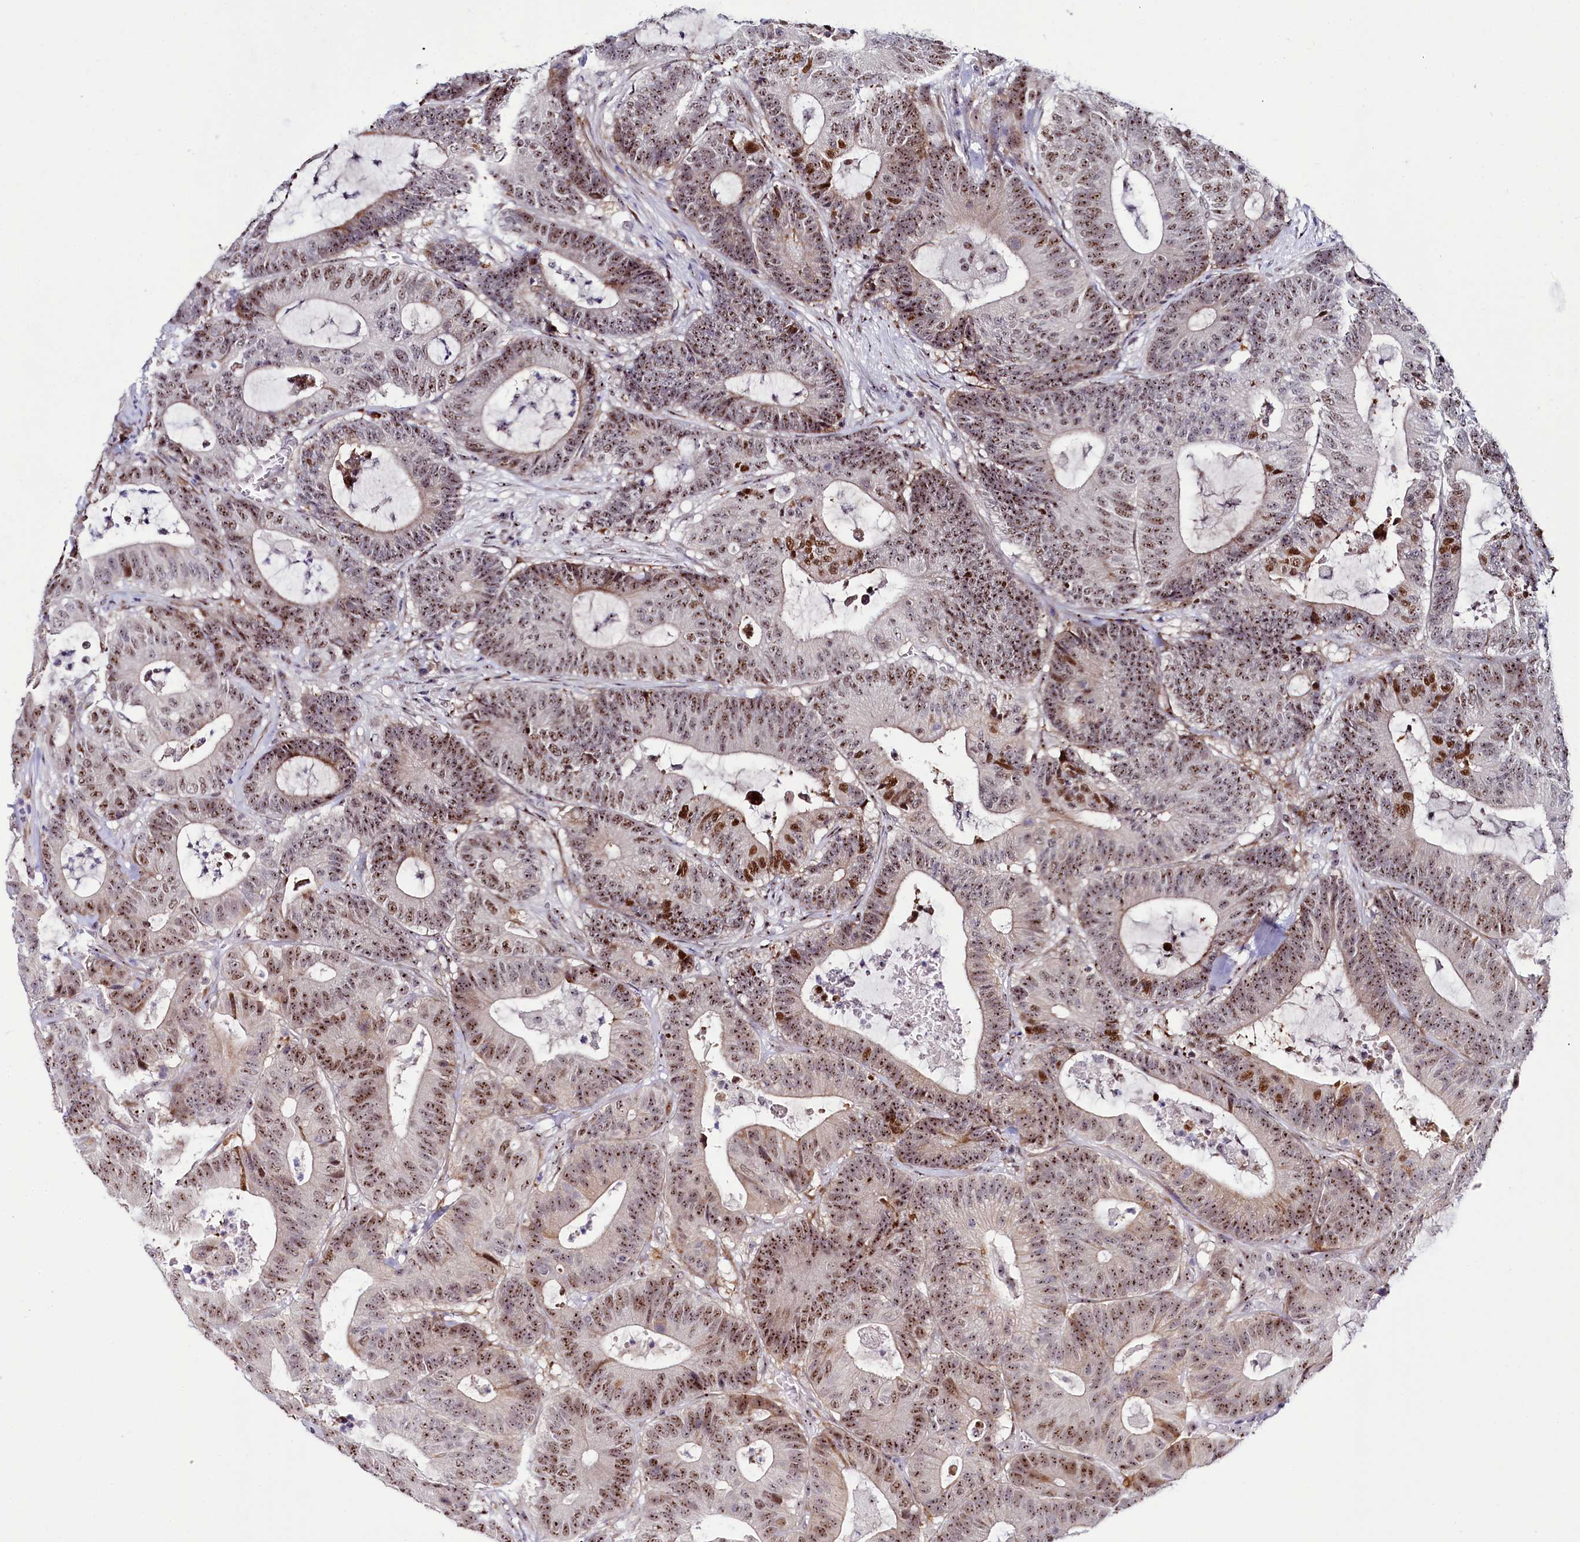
{"staining": {"intensity": "moderate", "quantity": ">75%", "location": "nuclear"}, "tissue": "colorectal cancer", "cell_type": "Tumor cells", "image_type": "cancer", "snomed": [{"axis": "morphology", "description": "Adenocarcinoma, NOS"}, {"axis": "topography", "description": "Colon"}], "caption": "Immunohistochemistry (IHC) of colorectal cancer (adenocarcinoma) shows medium levels of moderate nuclear positivity in approximately >75% of tumor cells.", "gene": "TCOF1", "patient": {"sex": "female", "age": 84}}